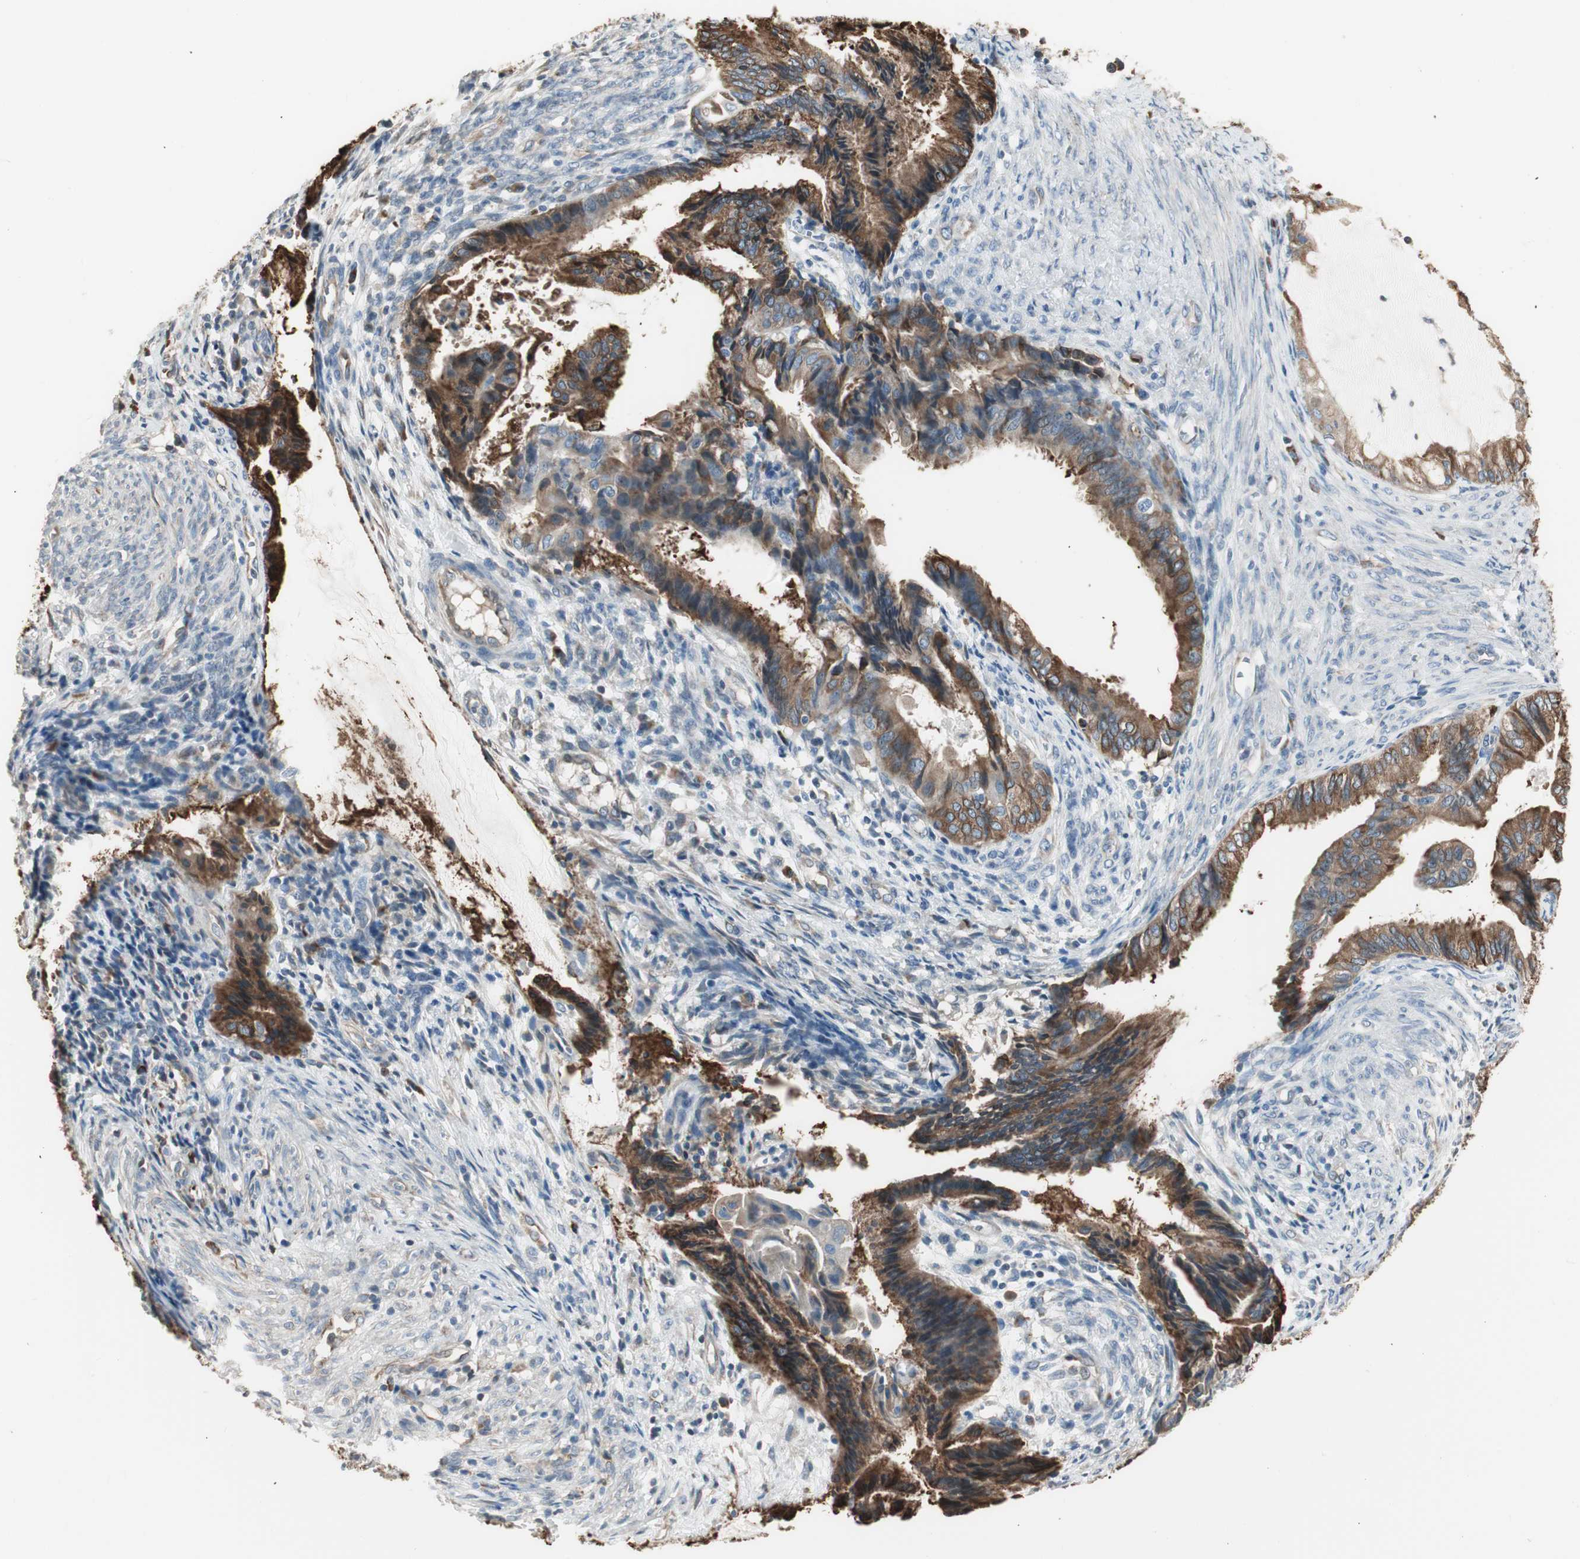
{"staining": {"intensity": "moderate", "quantity": ">75%", "location": "cytoplasmic/membranous"}, "tissue": "endometrial cancer", "cell_type": "Tumor cells", "image_type": "cancer", "snomed": [{"axis": "morphology", "description": "Adenocarcinoma, NOS"}, {"axis": "topography", "description": "Endometrium"}], "caption": "A histopathology image showing moderate cytoplasmic/membranous expression in approximately >75% of tumor cells in endometrial cancer (adenocarcinoma), as visualized by brown immunohistochemical staining.", "gene": "NUCB2", "patient": {"sex": "female", "age": 86}}